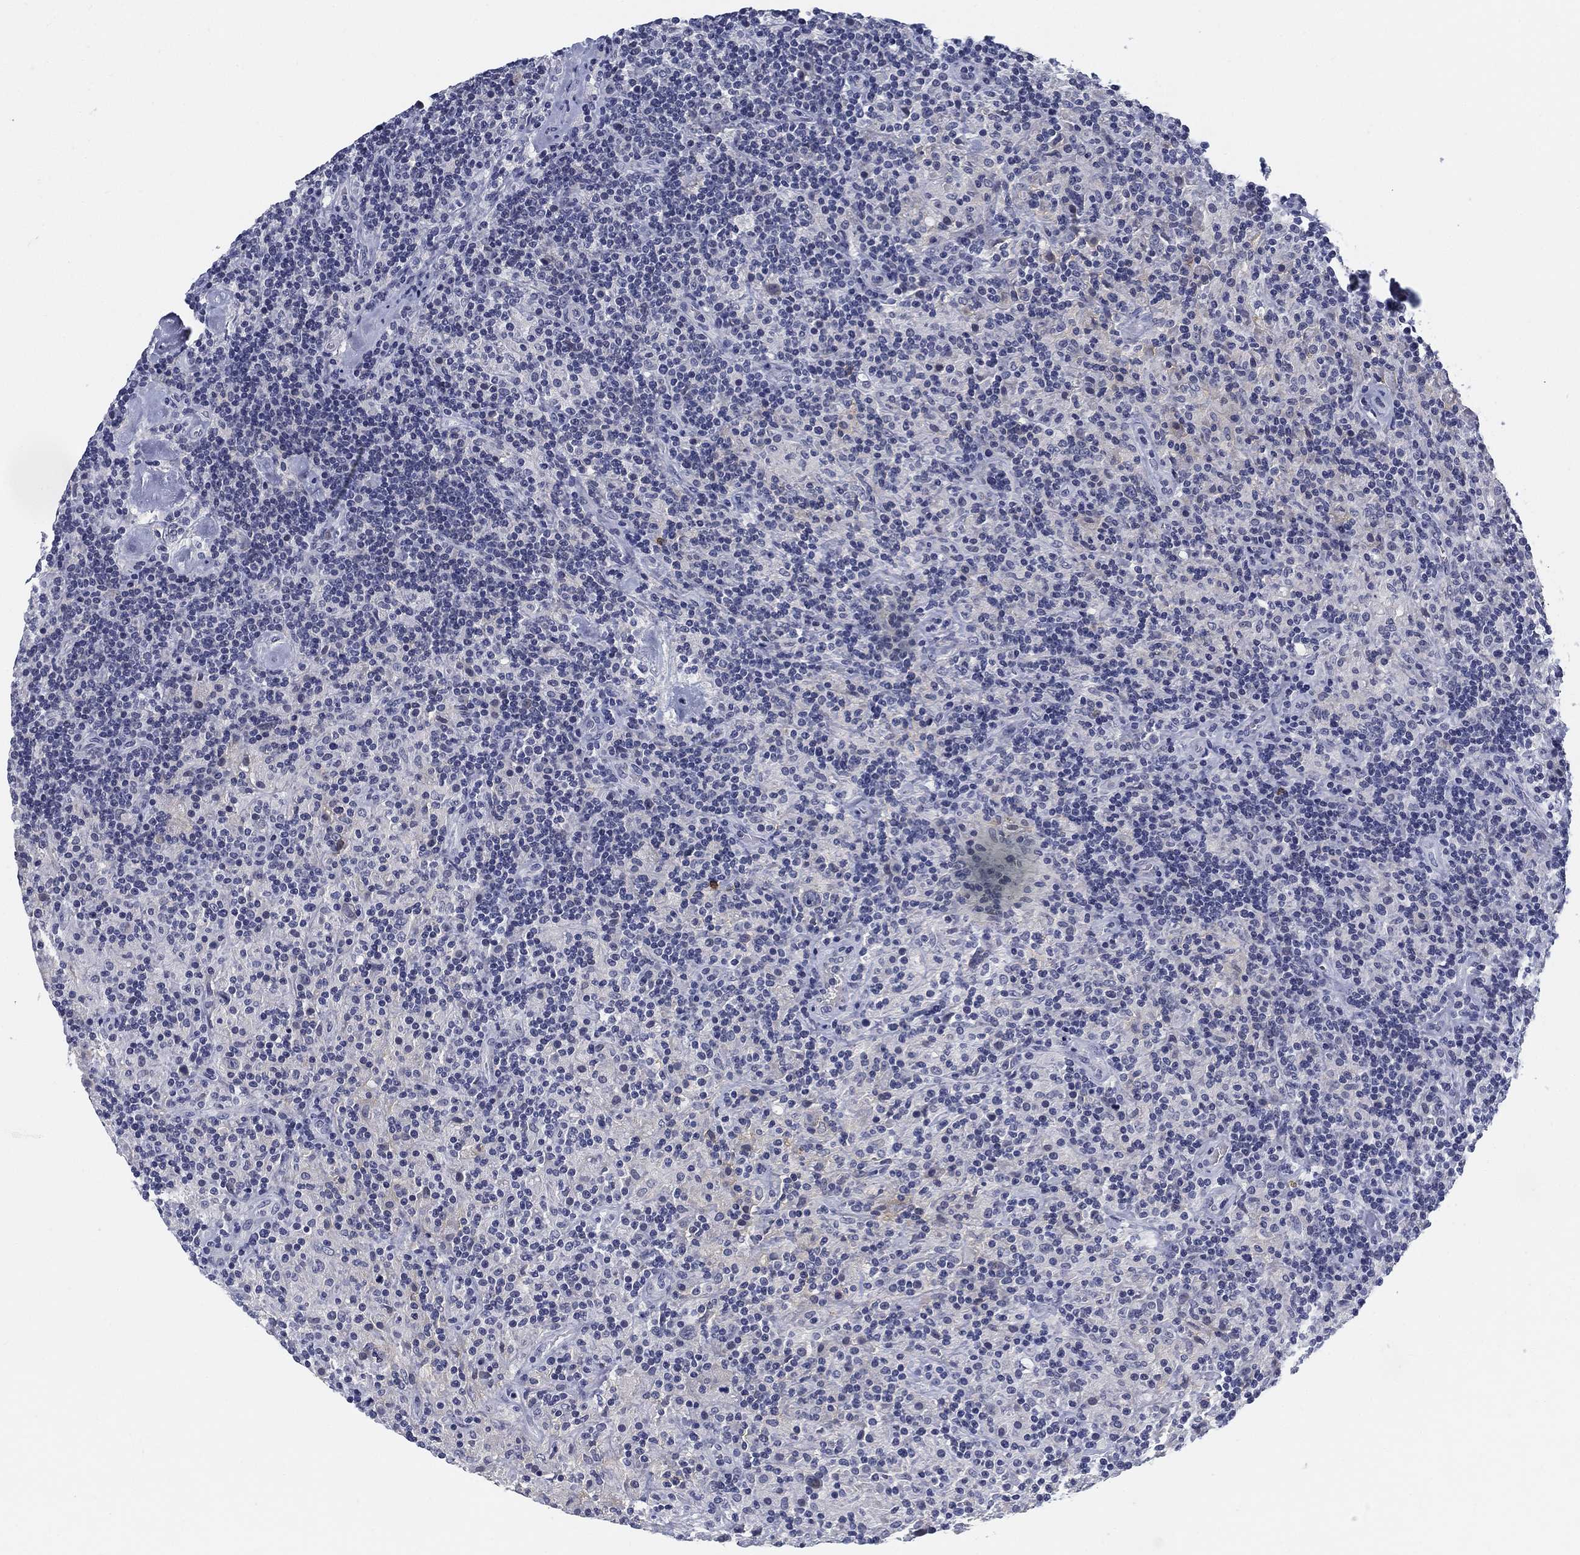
{"staining": {"intensity": "negative", "quantity": "none", "location": "none"}, "tissue": "lymphoma", "cell_type": "Tumor cells", "image_type": "cancer", "snomed": [{"axis": "morphology", "description": "Hodgkin's disease, NOS"}, {"axis": "topography", "description": "Lymph node"}], "caption": "DAB immunohistochemical staining of human Hodgkin's disease demonstrates no significant staining in tumor cells.", "gene": "SLC2A5", "patient": {"sex": "male", "age": 70}}